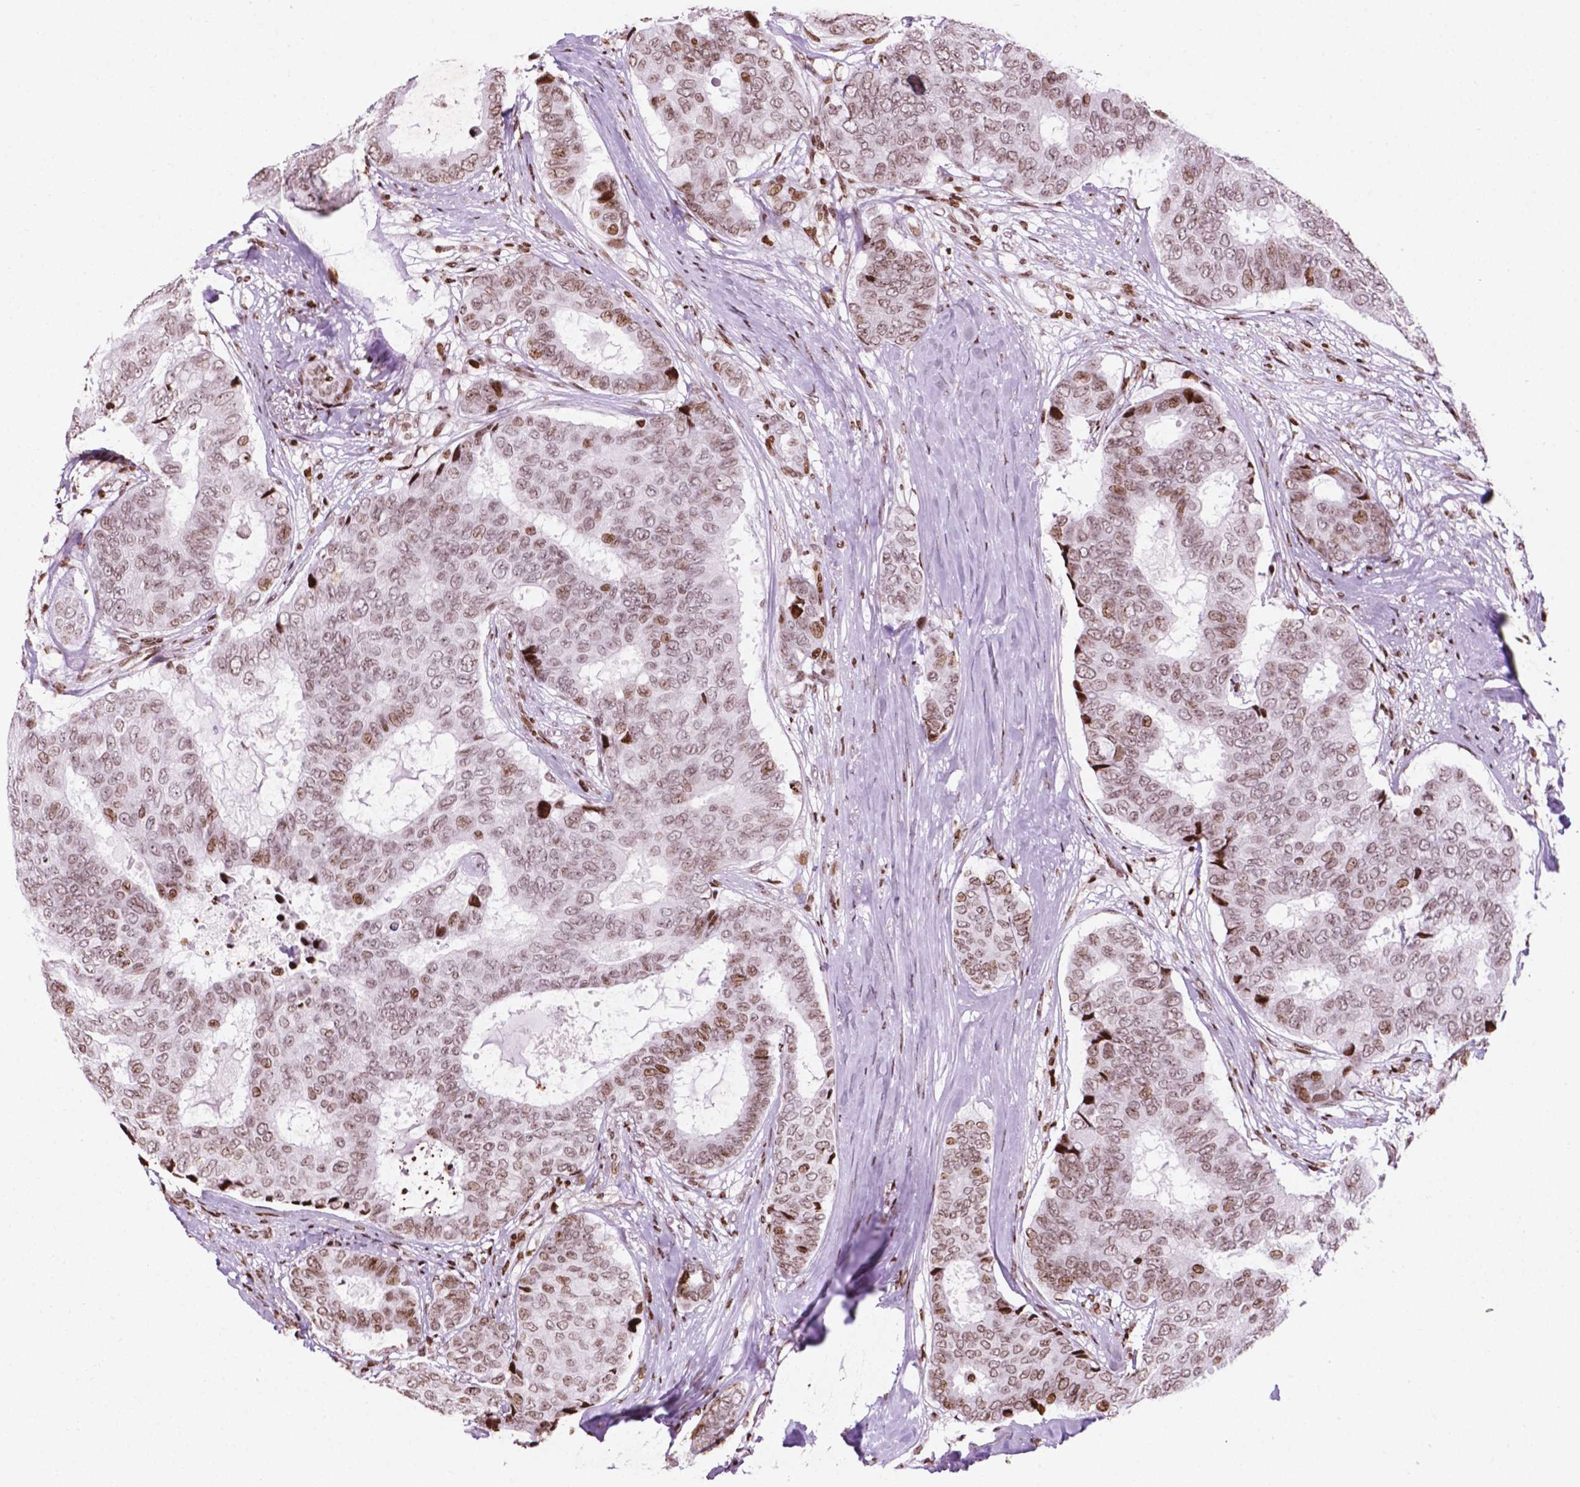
{"staining": {"intensity": "moderate", "quantity": "25%-75%", "location": "nuclear"}, "tissue": "breast cancer", "cell_type": "Tumor cells", "image_type": "cancer", "snomed": [{"axis": "morphology", "description": "Duct carcinoma"}, {"axis": "topography", "description": "Breast"}], "caption": "Breast infiltrating ductal carcinoma tissue demonstrates moderate nuclear positivity in approximately 25%-75% of tumor cells, visualized by immunohistochemistry.", "gene": "TMEM250", "patient": {"sex": "female", "age": 75}}